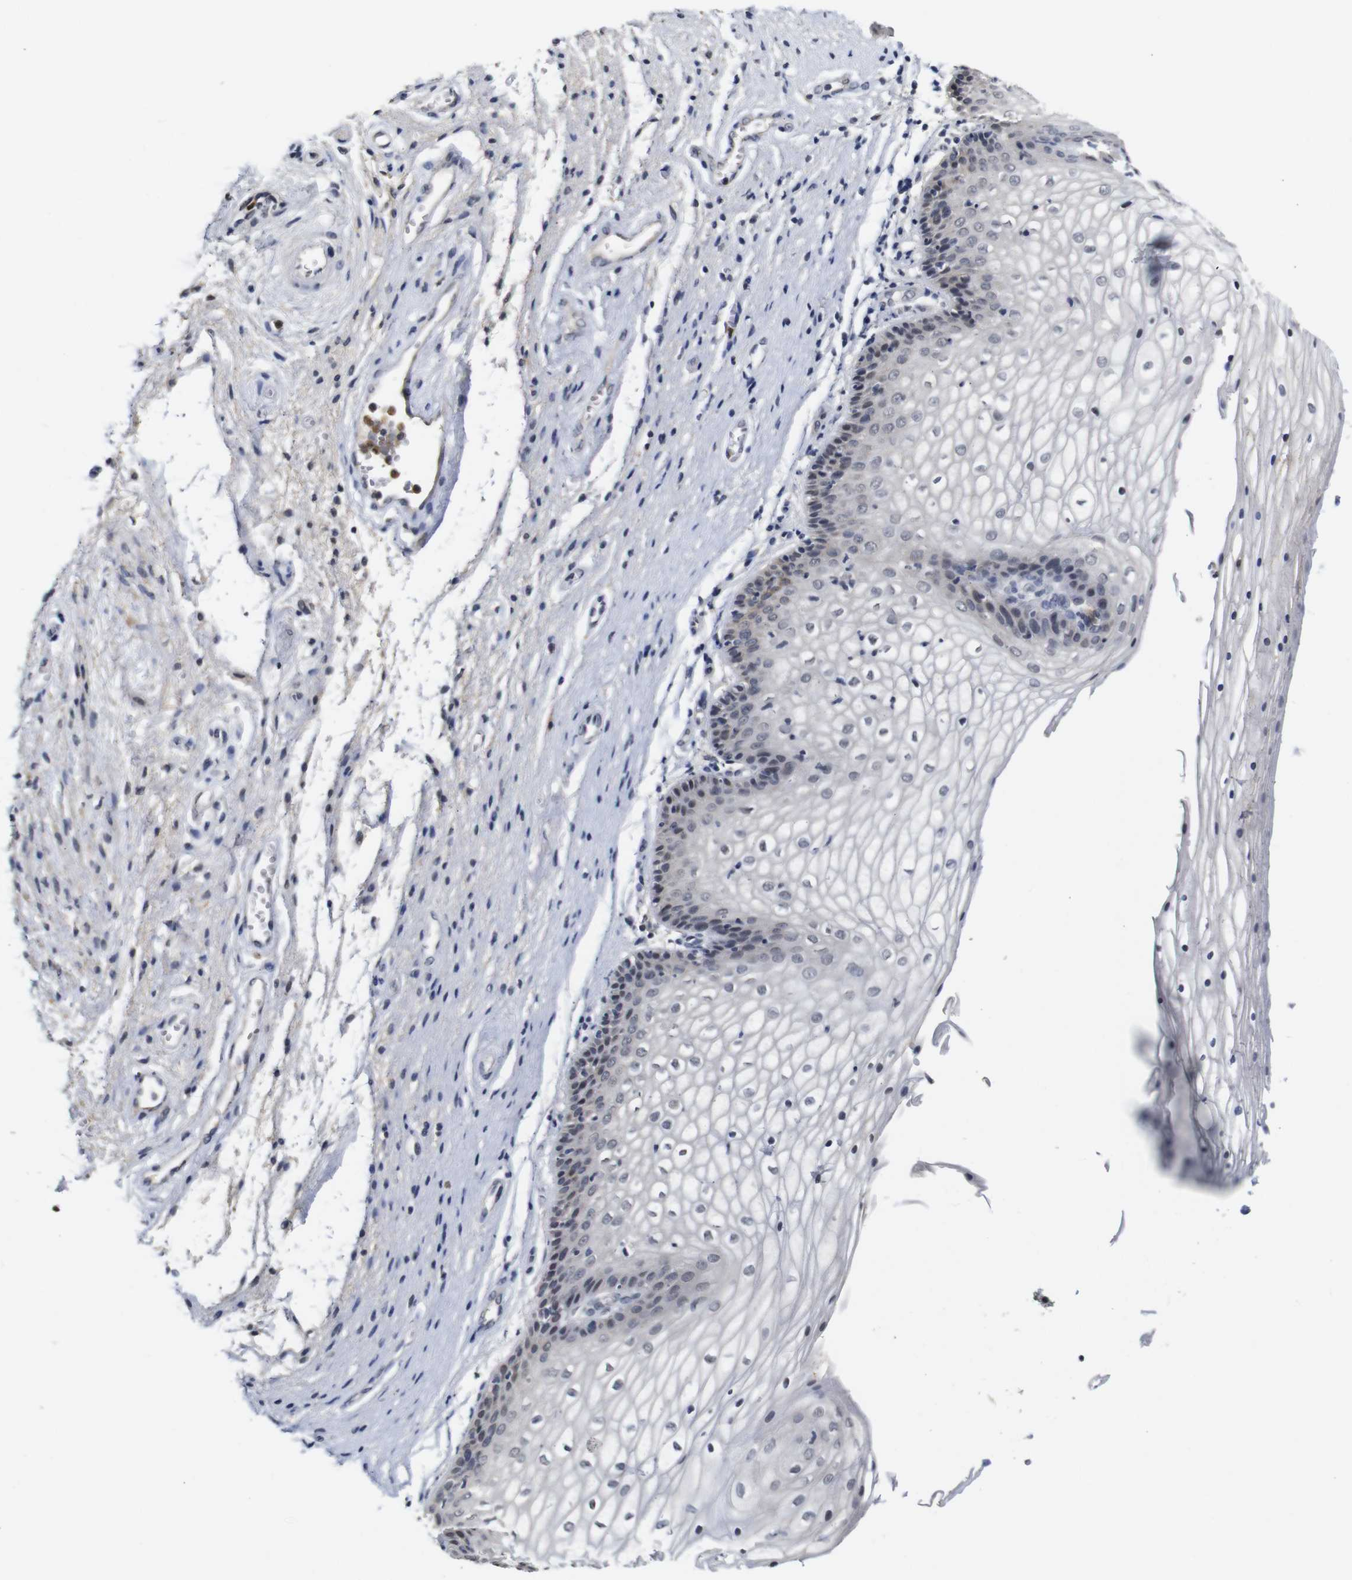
{"staining": {"intensity": "weak", "quantity": "<25%", "location": "nuclear"}, "tissue": "vagina", "cell_type": "Squamous epithelial cells", "image_type": "normal", "snomed": [{"axis": "morphology", "description": "Normal tissue, NOS"}, {"axis": "topography", "description": "Vagina"}], "caption": "Squamous epithelial cells are negative for brown protein staining in unremarkable vagina. (DAB IHC visualized using brightfield microscopy, high magnification).", "gene": "NTRK3", "patient": {"sex": "female", "age": 34}}